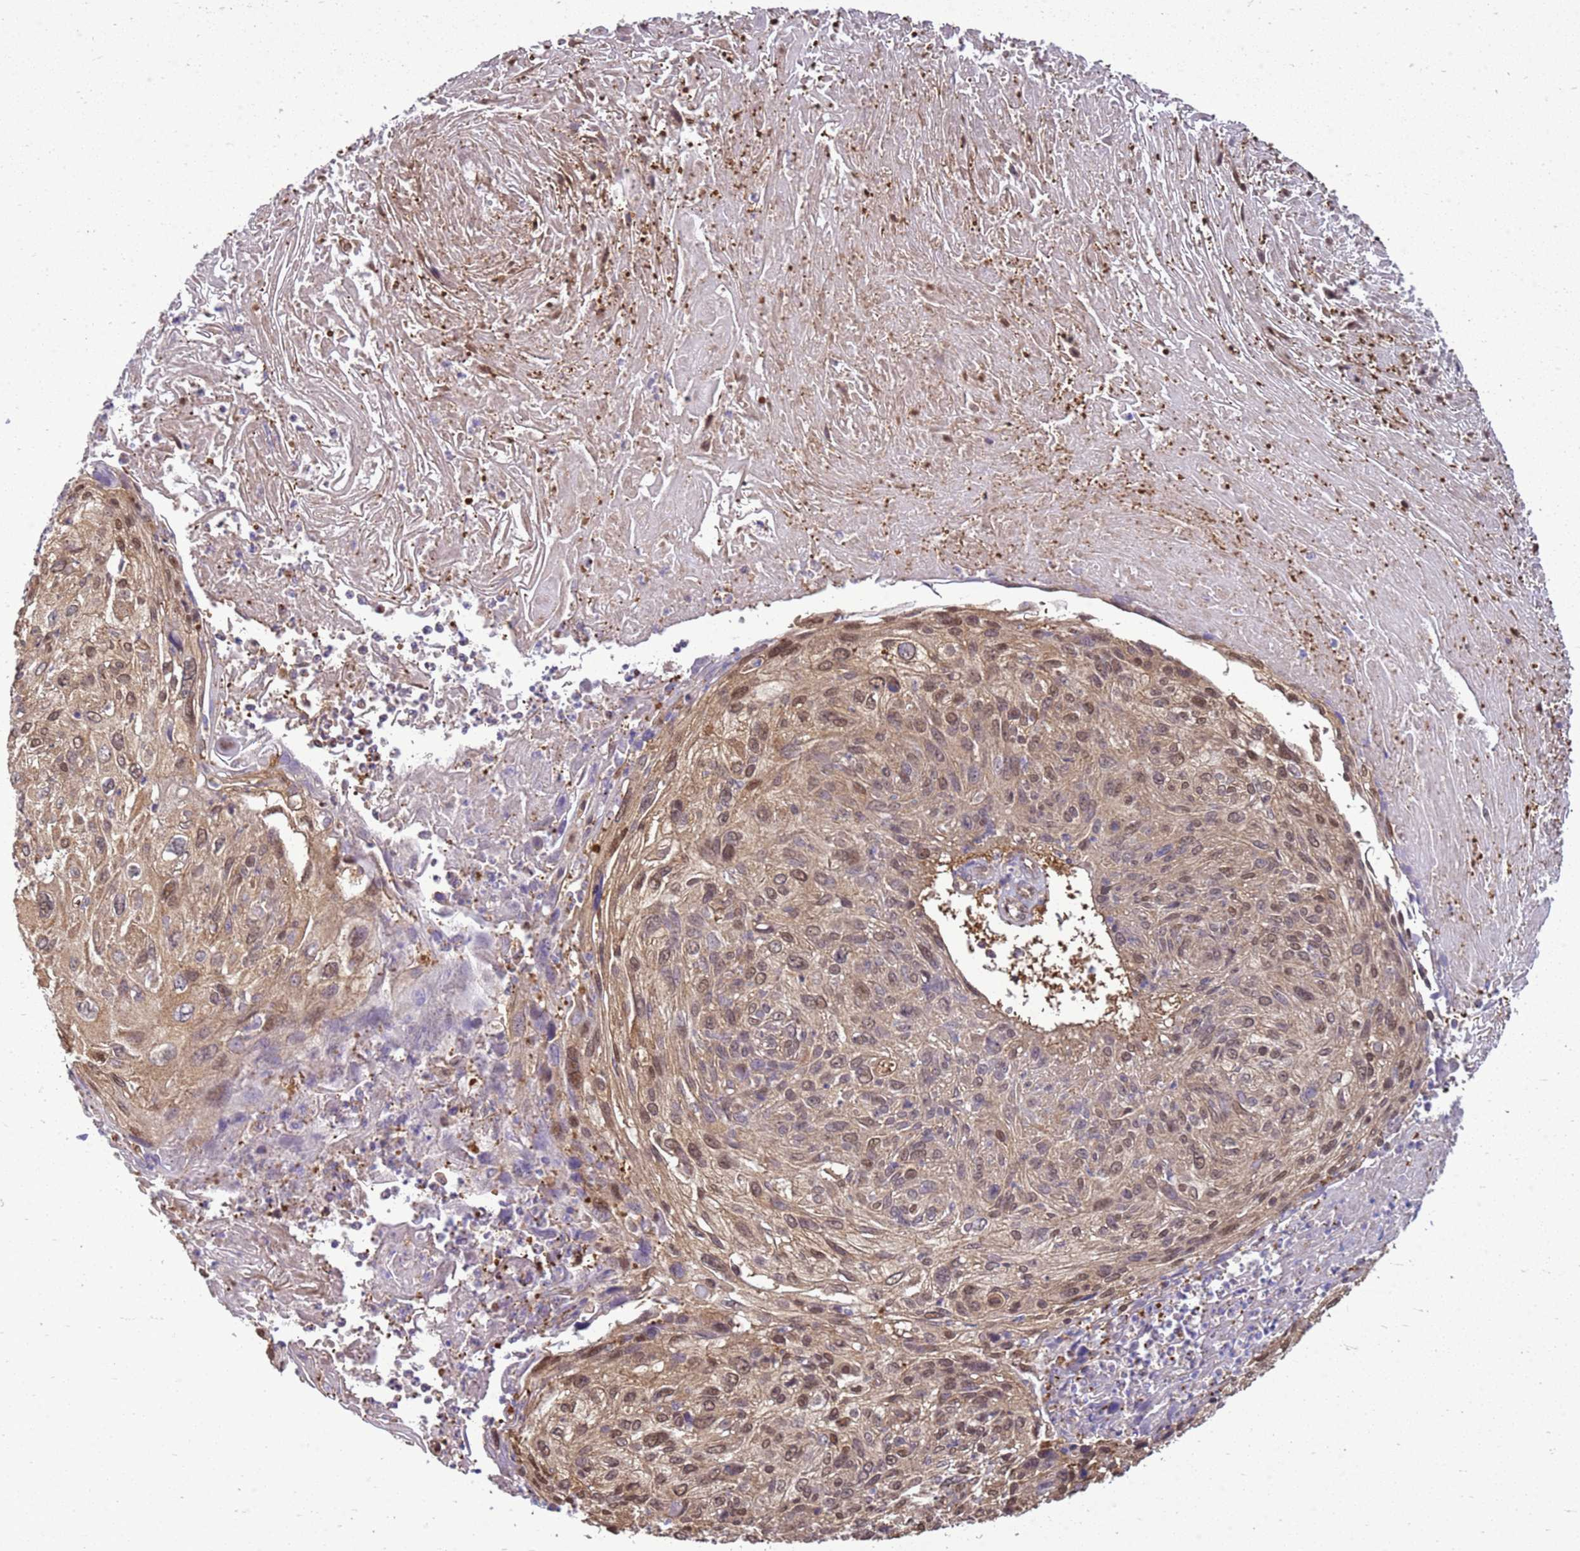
{"staining": {"intensity": "weak", "quantity": ">75%", "location": "cytoplasmic/membranous,nuclear"}, "tissue": "cervical cancer", "cell_type": "Tumor cells", "image_type": "cancer", "snomed": [{"axis": "morphology", "description": "Squamous cell carcinoma, NOS"}, {"axis": "topography", "description": "Cervix"}], "caption": "A histopathology image of human squamous cell carcinoma (cervical) stained for a protein demonstrates weak cytoplasmic/membranous and nuclear brown staining in tumor cells.", "gene": "YWHAE", "patient": {"sex": "female", "age": 51}}